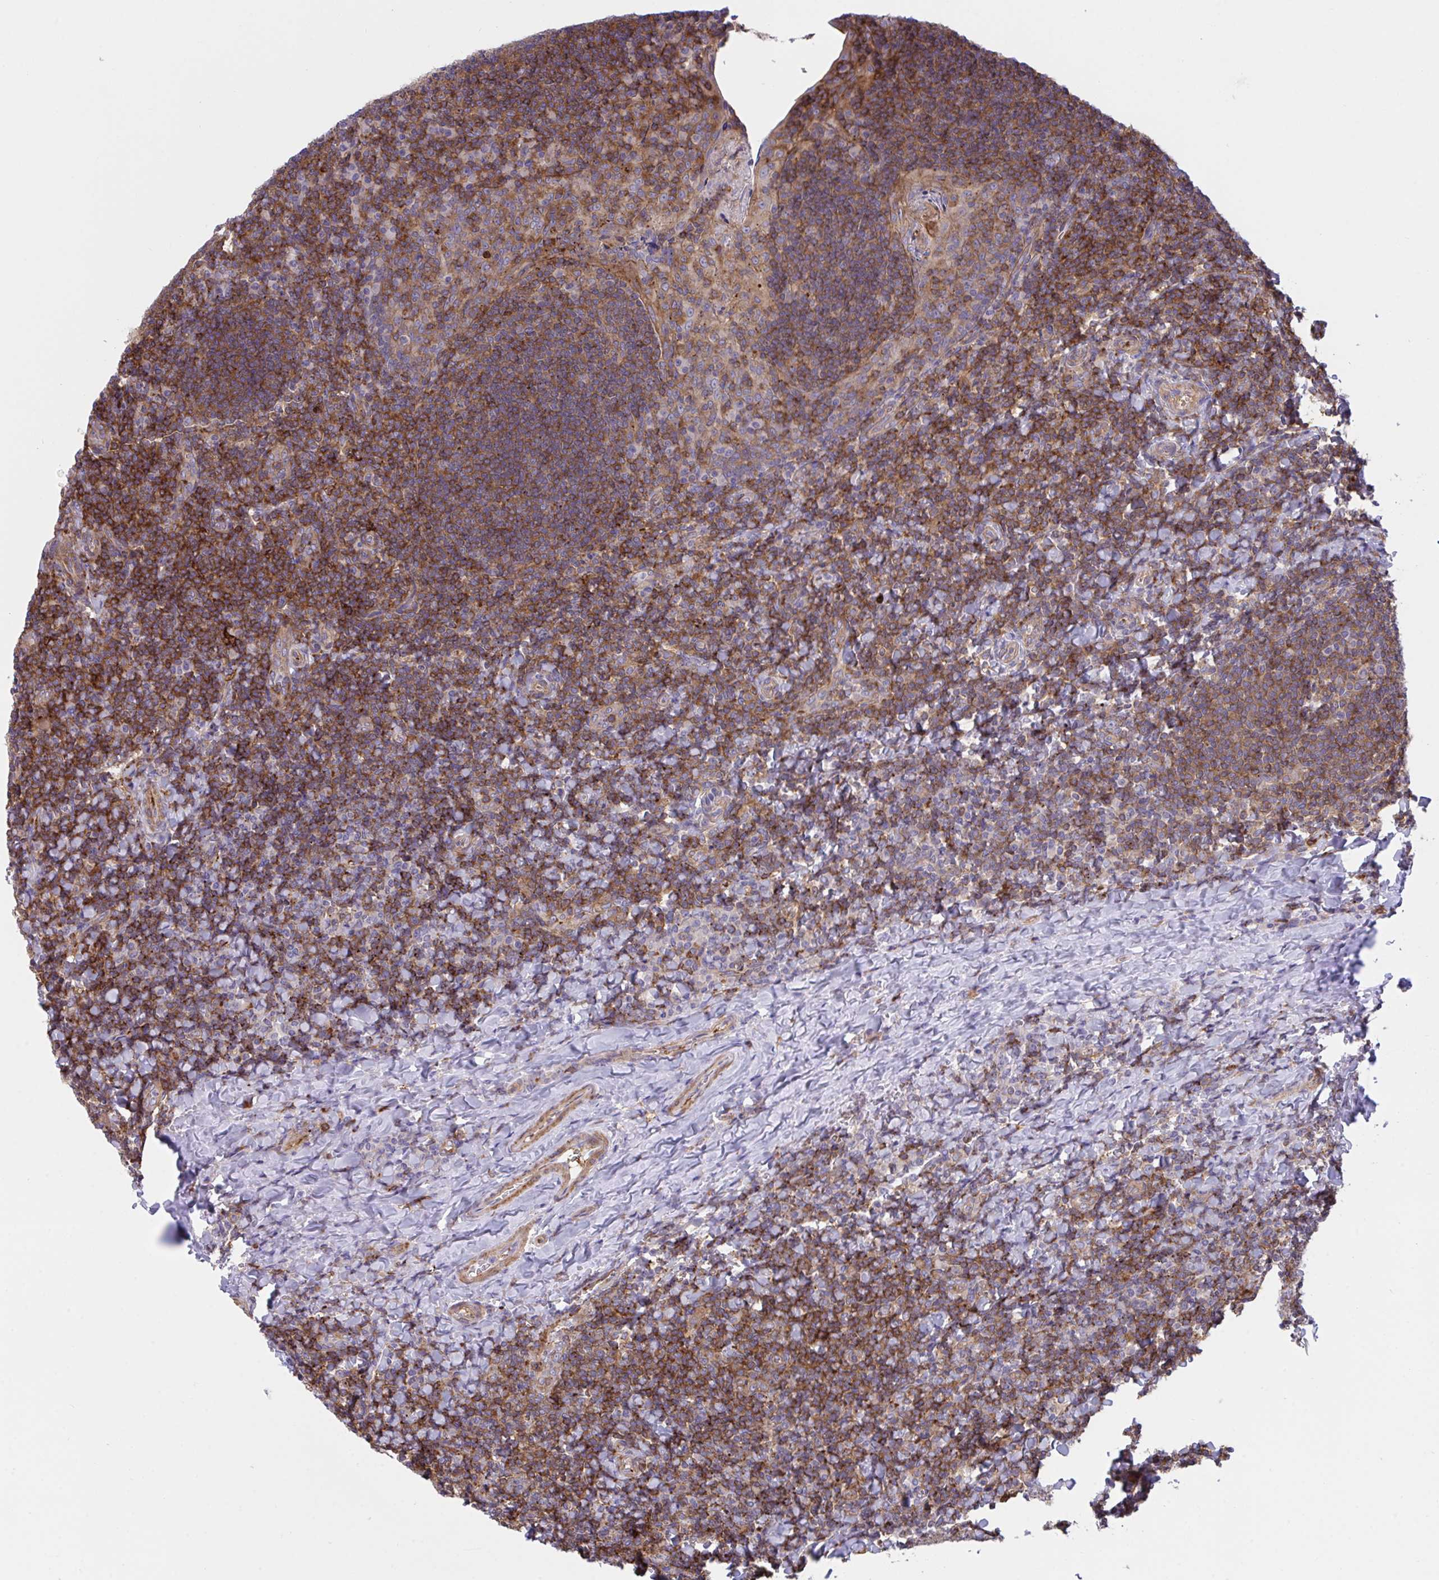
{"staining": {"intensity": "moderate", "quantity": ">75%", "location": "cytoplasmic/membranous"}, "tissue": "tonsil", "cell_type": "Germinal center cells", "image_type": "normal", "snomed": [{"axis": "morphology", "description": "Normal tissue, NOS"}, {"axis": "topography", "description": "Tonsil"}], "caption": "Immunohistochemistry (IHC) (DAB (3,3'-diaminobenzidine)) staining of benign tonsil displays moderate cytoplasmic/membranous protein expression in approximately >75% of germinal center cells.", "gene": "PPIH", "patient": {"sex": "male", "age": 17}}